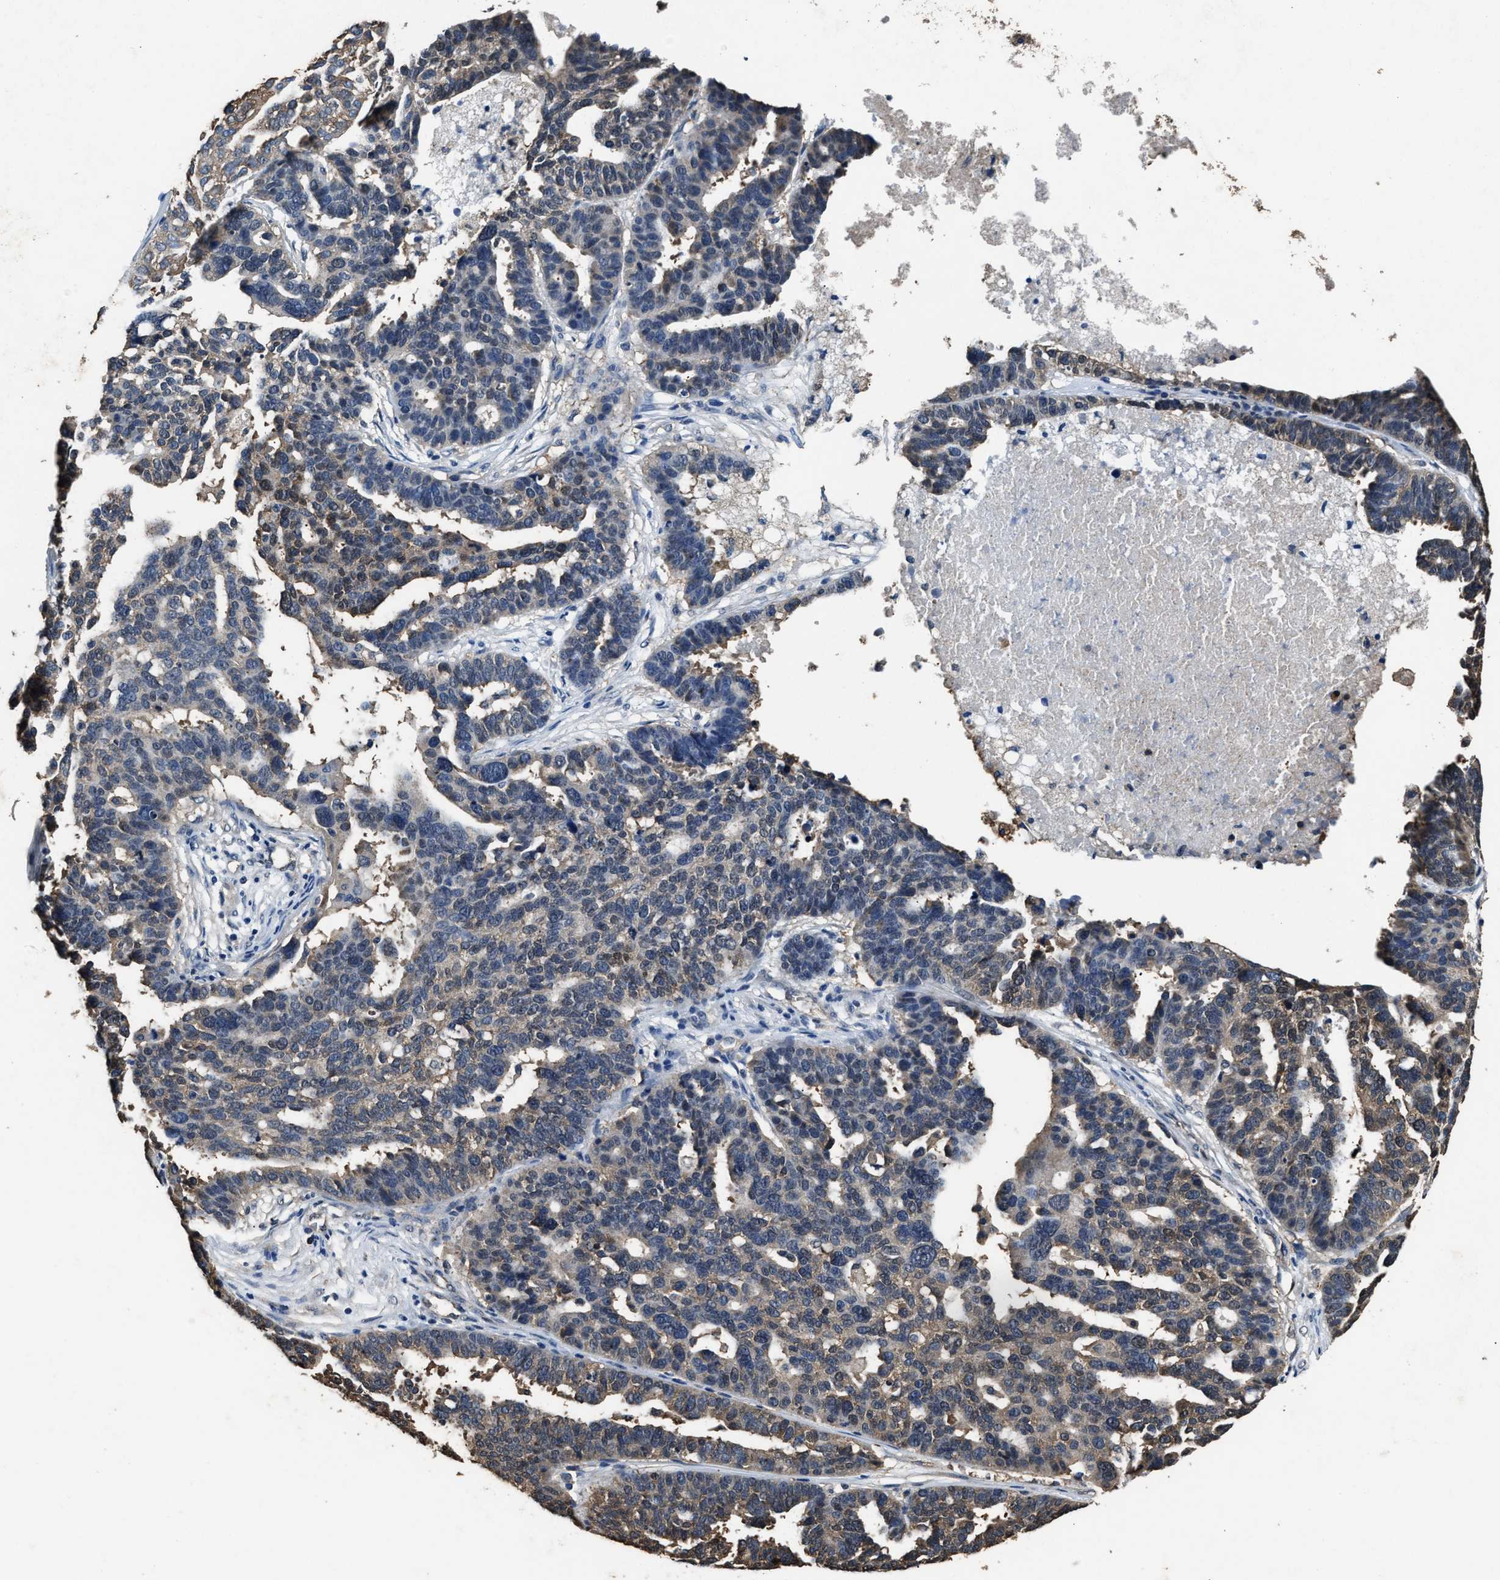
{"staining": {"intensity": "moderate", "quantity": "25%-75%", "location": "cytoplasmic/membranous"}, "tissue": "ovarian cancer", "cell_type": "Tumor cells", "image_type": "cancer", "snomed": [{"axis": "morphology", "description": "Cystadenocarcinoma, serous, NOS"}, {"axis": "topography", "description": "Ovary"}], "caption": "DAB immunohistochemical staining of ovarian cancer (serous cystadenocarcinoma) shows moderate cytoplasmic/membranous protein staining in about 25%-75% of tumor cells.", "gene": "YWHAE", "patient": {"sex": "female", "age": 59}}